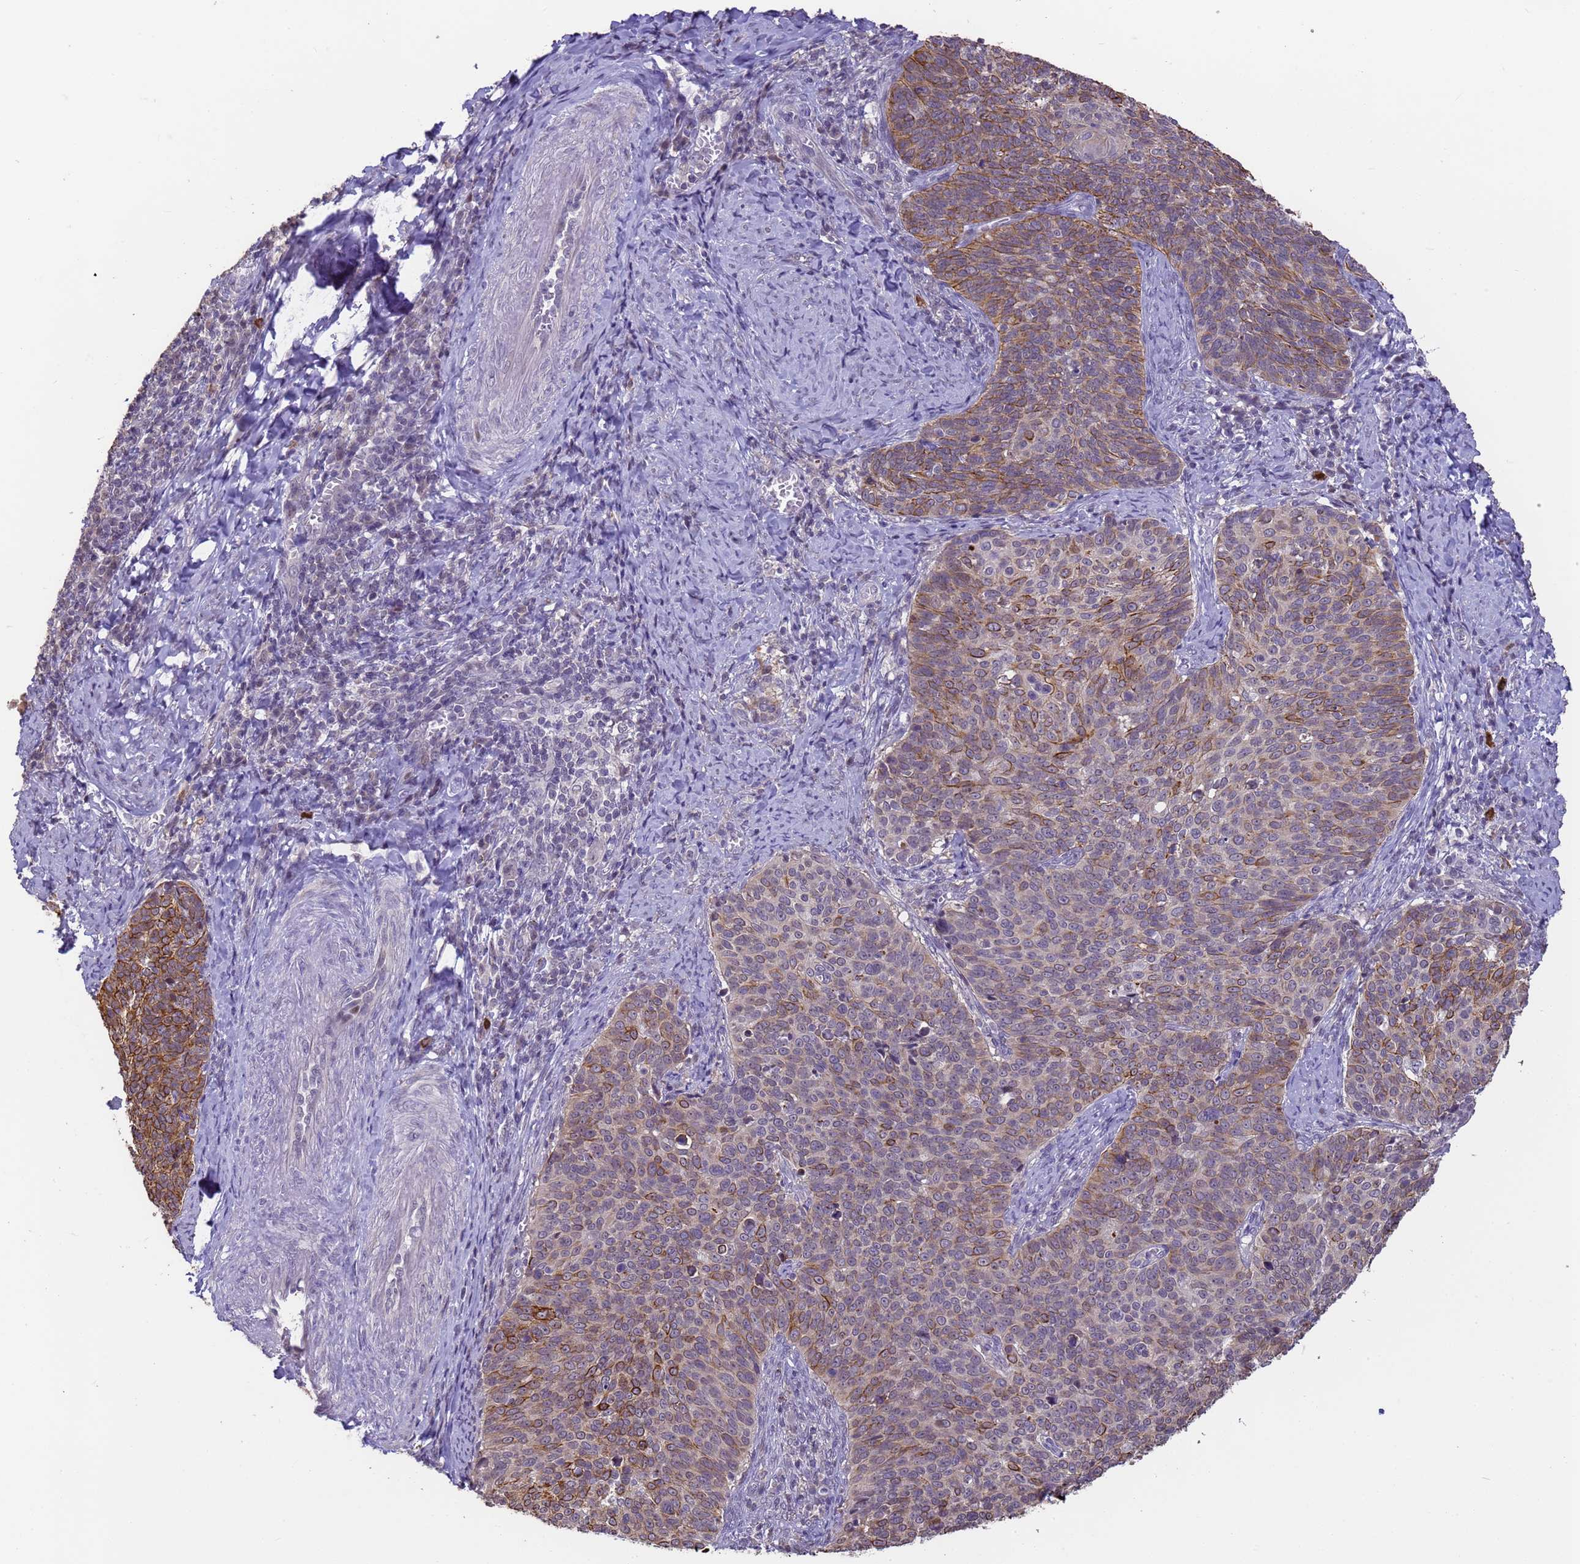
{"staining": {"intensity": "moderate", "quantity": "25%-75%", "location": "cytoplasmic/membranous"}, "tissue": "cervical cancer", "cell_type": "Tumor cells", "image_type": "cancer", "snomed": [{"axis": "morphology", "description": "Normal tissue, NOS"}, {"axis": "morphology", "description": "Squamous cell carcinoma, NOS"}, {"axis": "topography", "description": "Cervix"}], "caption": "Immunohistochemical staining of human cervical cancer (squamous cell carcinoma) demonstrates medium levels of moderate cytoplasmic/membranous protein positivity in approximately 25%-75% of tumor cells.", "gene": "VWA3A", "patient": {"sex": "female", "age": 39}}